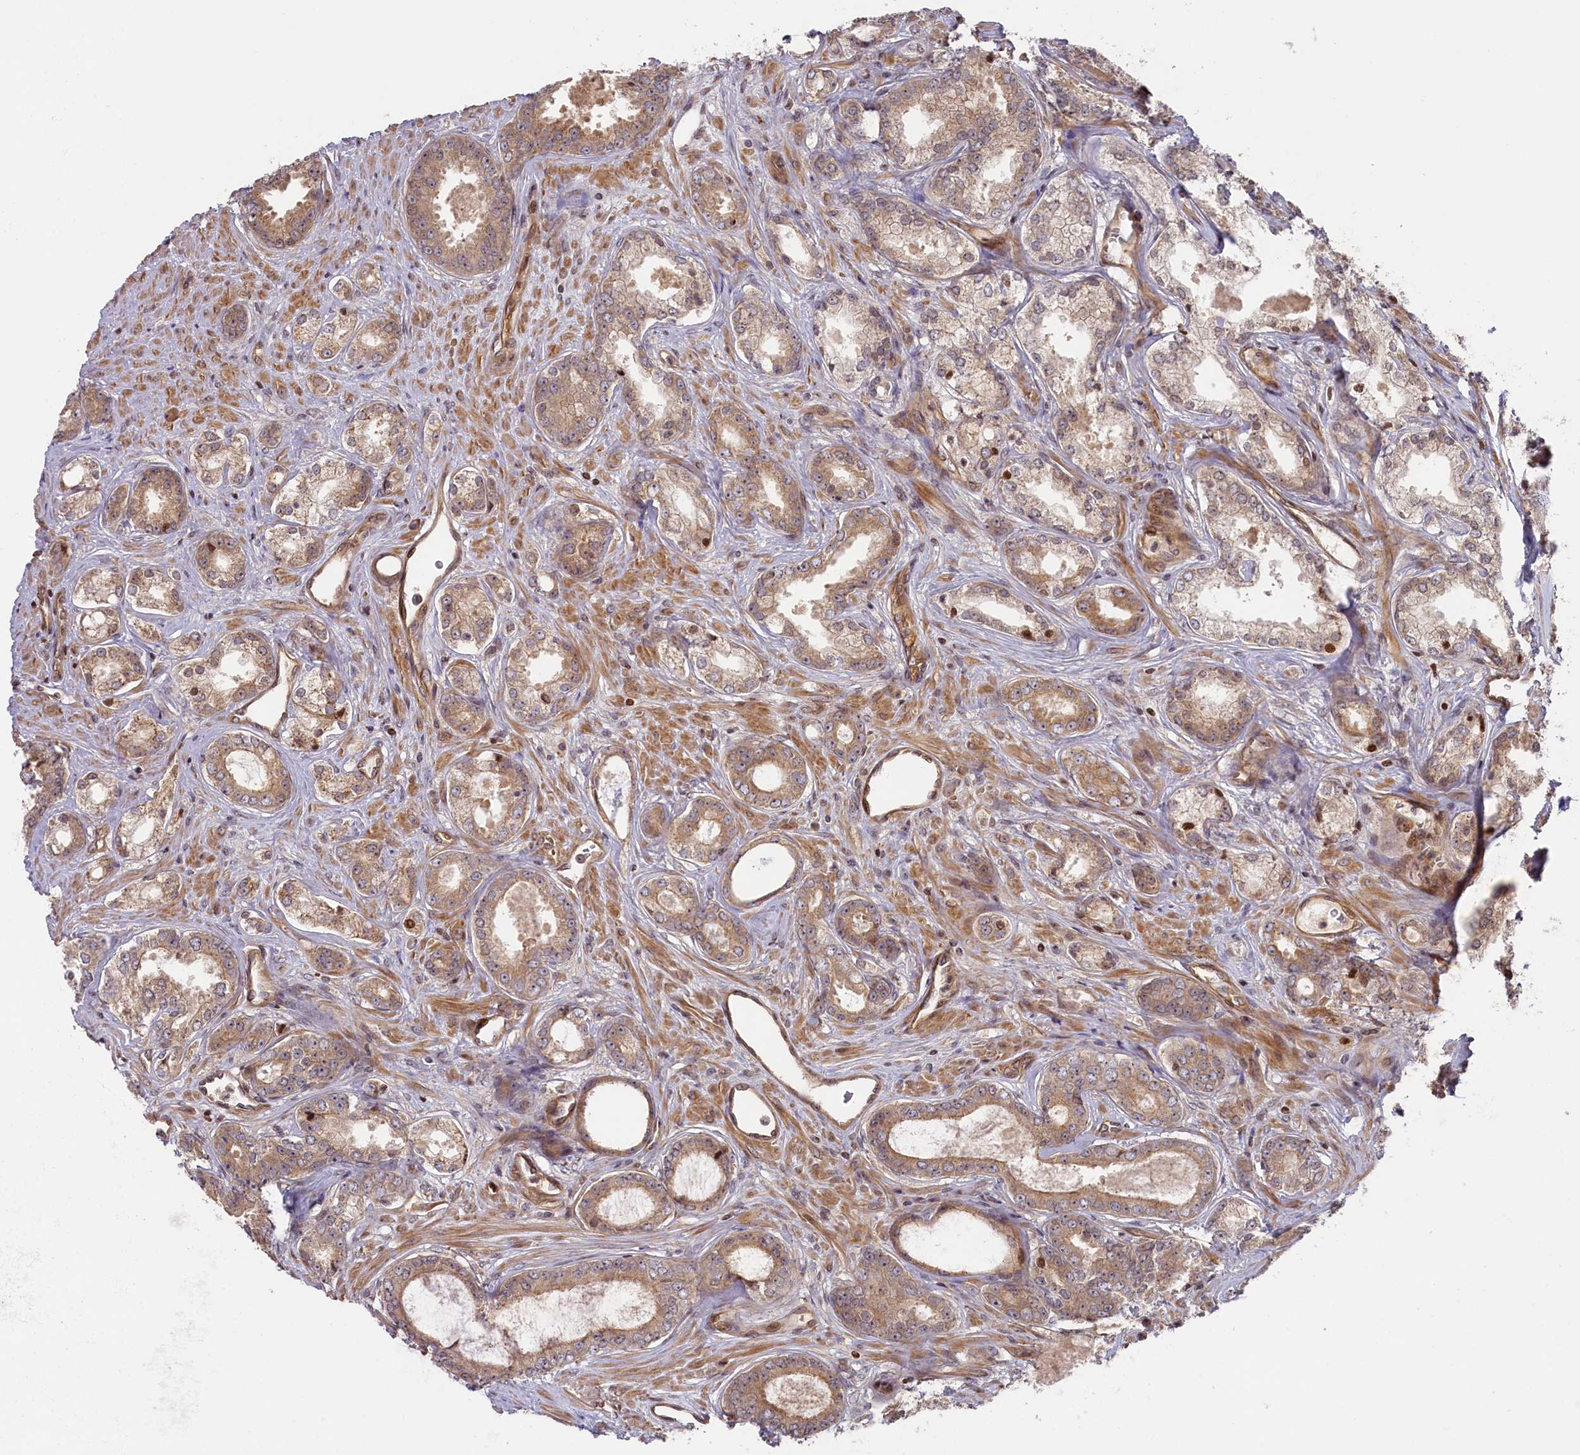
{"staining": {"intensity": "moderate", "quantity": ">75%", "location": "cytoplasmic/membranous"}, "tissue": "prostate cancer", "cell_type": "Tumor cells", "image_type": "cancer", "snomed": [{"axis": "morphology", "description": "Adenocarcinoma, Low grade"}, {"axis": "topography", "description": "Prostate"}], "caption": "Immunohistochemistry (IHC) photomicrograph of prostate low-grade adenocarcinoma stained for a protein (brown), which displays medium levels of moderate cytoplasmic/membranous expression in about >75% of tumor cells.", "gene": "CEP44", "patient": {"sex": "male", "age": 68}}